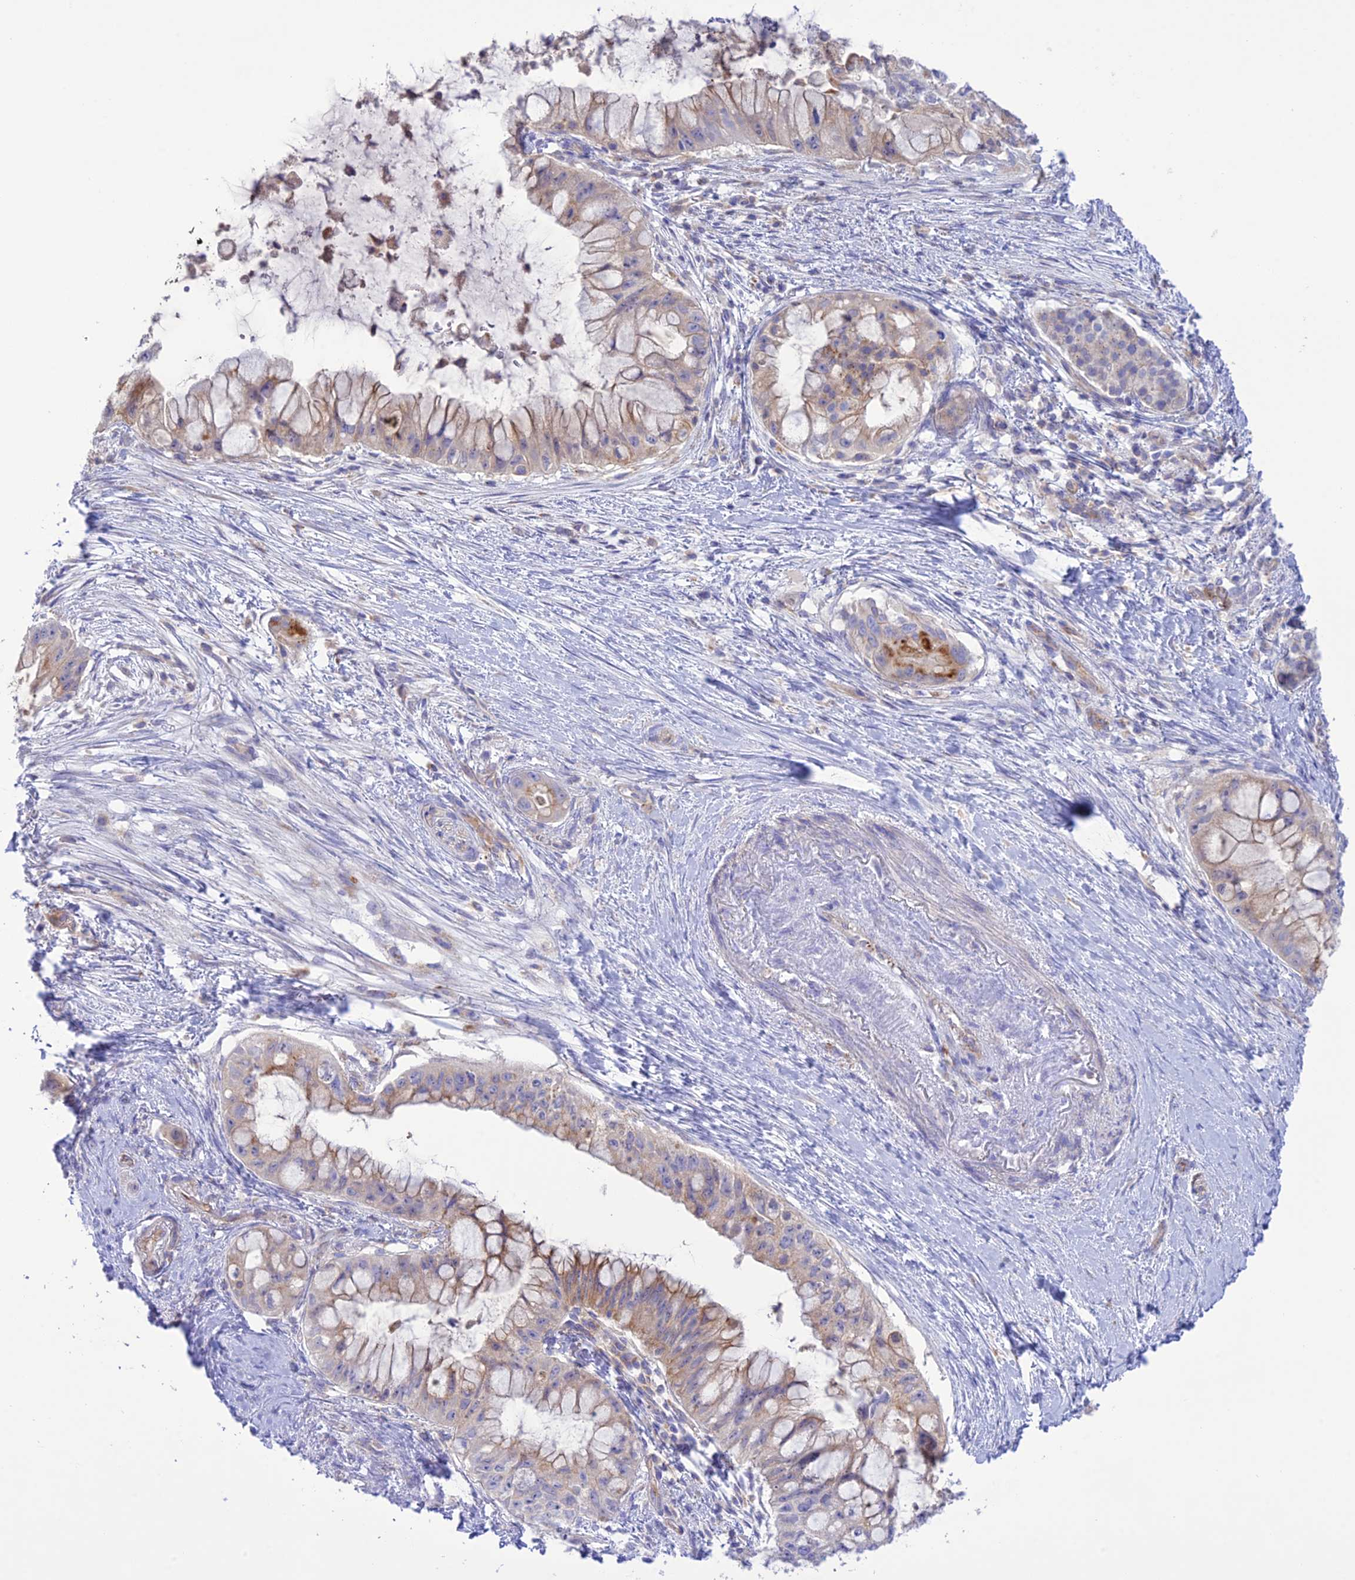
{"staining": {"intensity": "weak", "quantity": "<25%", "location": "cytoplasmic/membranous"}, "tissue": "pancreatic cancer", "cell_type": "Tumor cells", "image_type": "cancer", "snomed": [{"axis": "morphology", "description": "Adenocarcinoma, NOS"}, {"axis": "topography", "description": "Pancreas"}], "caption": "Immunohistochemistry (IHC) micrograph of human pancreatic cancer stained for a protein (brown), which exhibits no expression in tumor cells.", "gene": "CHSY3", "patient": {"sex": "male", "age": 48}}